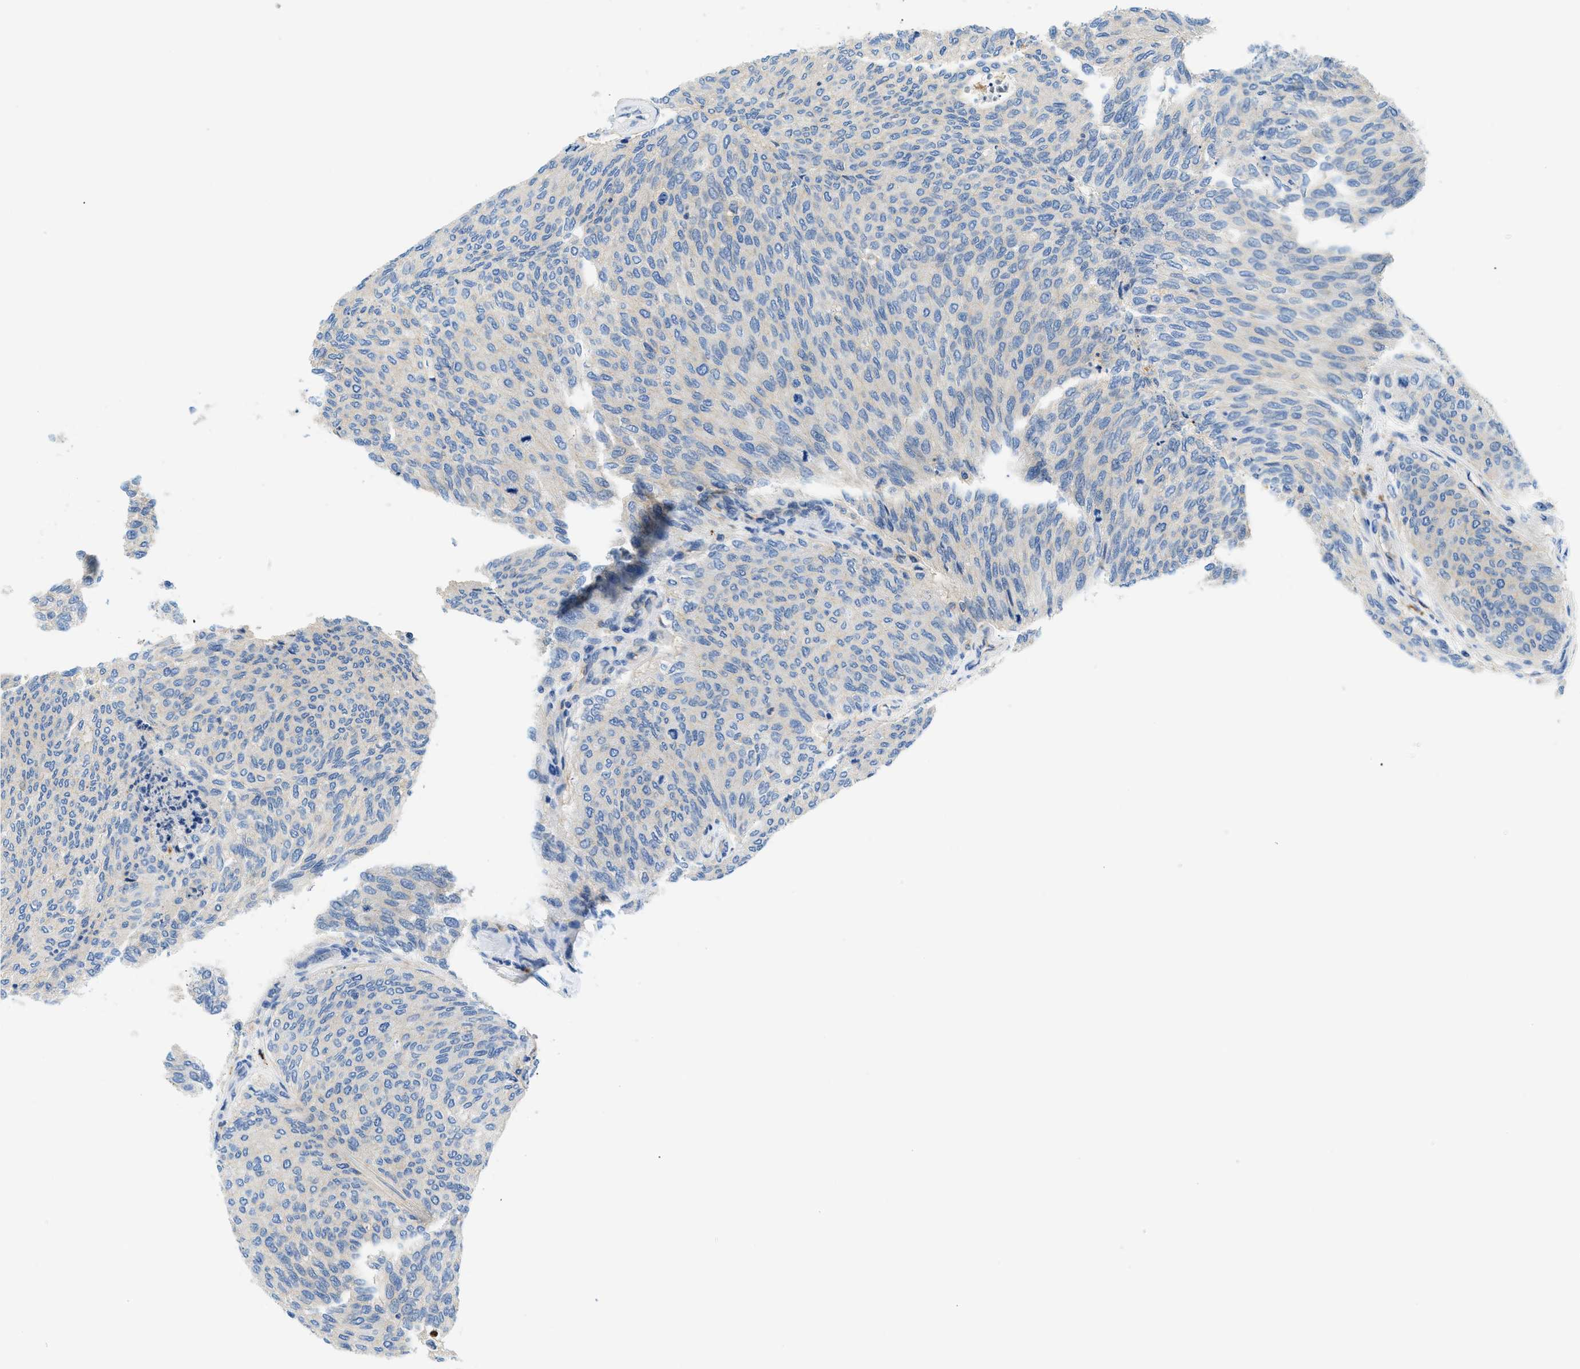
{"staining": {"intensity": "negative", "quantity": "none", "location": "none"}, "tissue": "urothelial cancer", "cell_type": "Tumor cells", "image_type": "cancer", "snomed": [{"axis": "morphology", "description": "Urothelial carcinoma, Low grade"}, {"axis": "topography", "description": "Urinary bladder"}], "caption": "There is no significant positivity in tumor cells of urothelial cancer.", "gene": "ORAI1", "patient": {"sex": "female", "age": 79}}